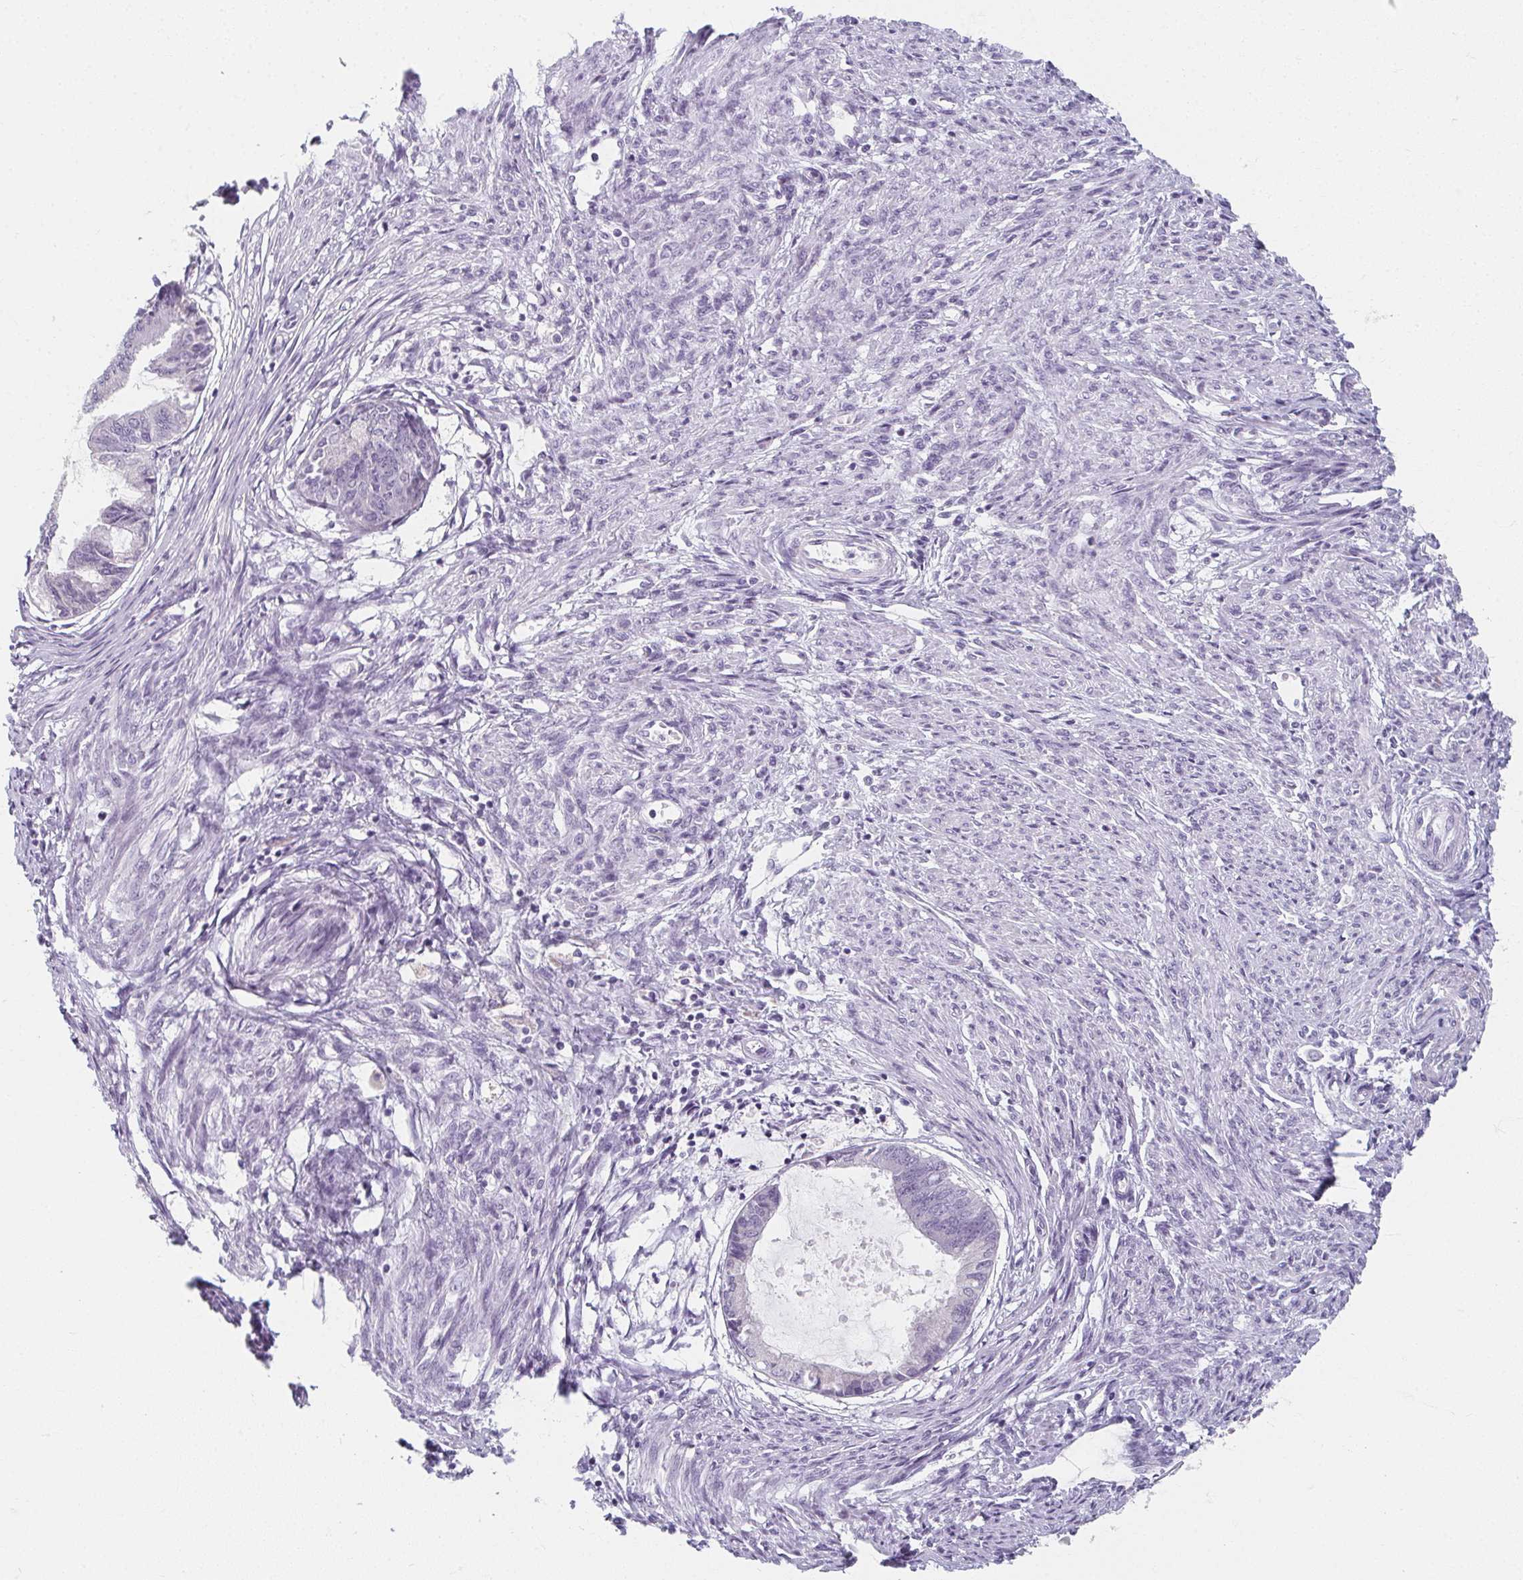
{"staining": {"intensity": "negative", "quantity": "none", "location": "none"}, "tissue": "endometrial cancer", "cell_type": "Tumor cells", "image_type": "cancer", "snomed": [{"axis": "morphology", "description": "Adenocarcinoma, NOS"}, {"axis": "topography", "description": "Endometrium"}], "caption": "A micrograph of human endometrial adenocarcinoma is negative for staining in tumor cells.", "gene": "CAMKV", "patient": {"sex": "female", "age": 86}}